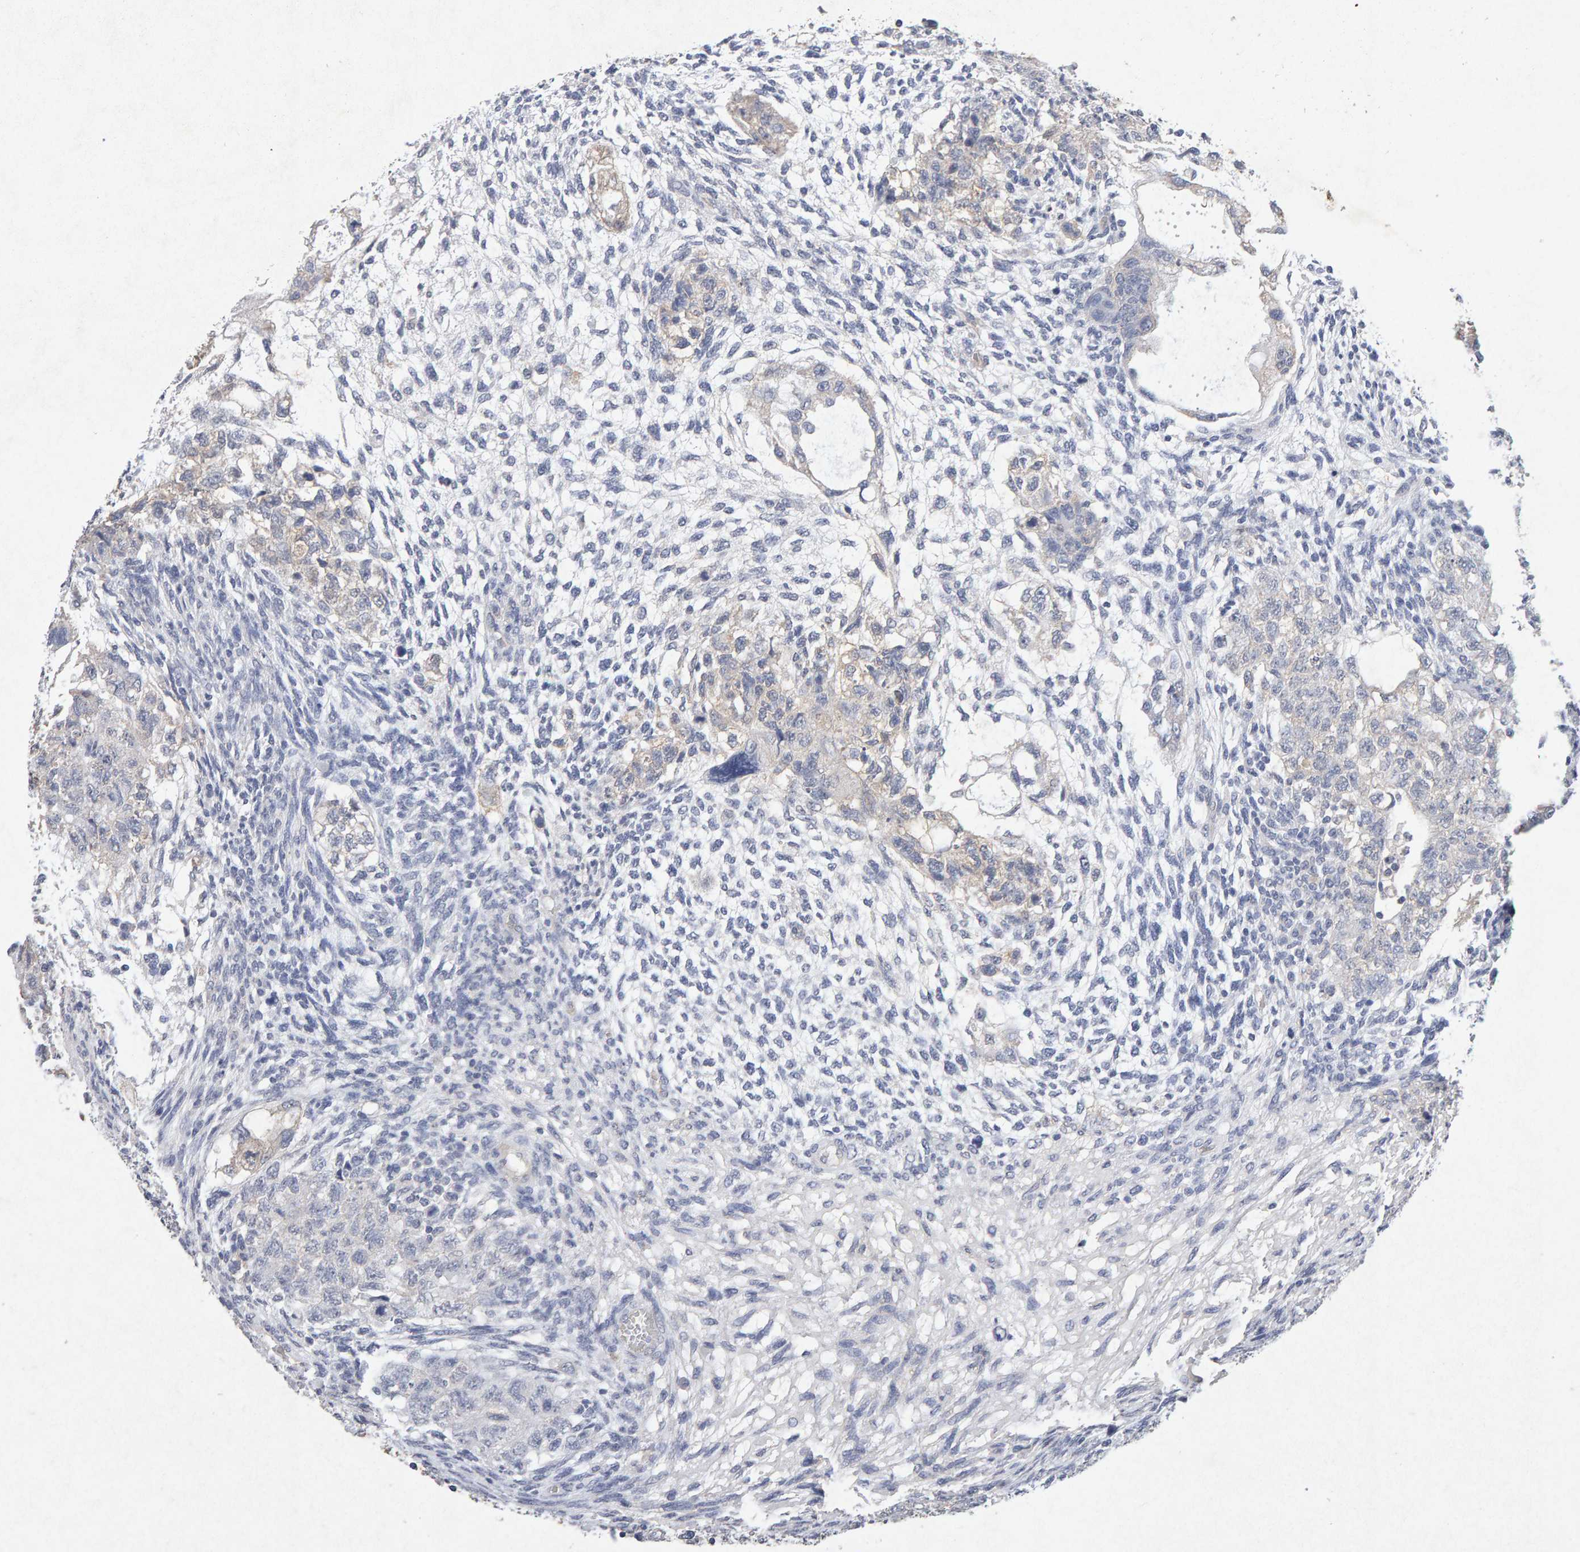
{"staining": {"intensity": "negative", "quantity": "none", "location": "none"}, "tissue": "testis cancer", "cell_type": "Tumor cells", "image_type": "cancer", "snomed": [{"axis": "morphology", "description": "Normal tissue, NOS"}, {"axis": "morphology", "description": "Carcinoma, Embryonal, NOS"}, {"axis": "topography", "description": "Testis"}], "caption": "The histopathology image shows no staining of tumor cells in testis cancer.", "gene": "PTPRM", "patient": {"sex": "male", "age": 36}}